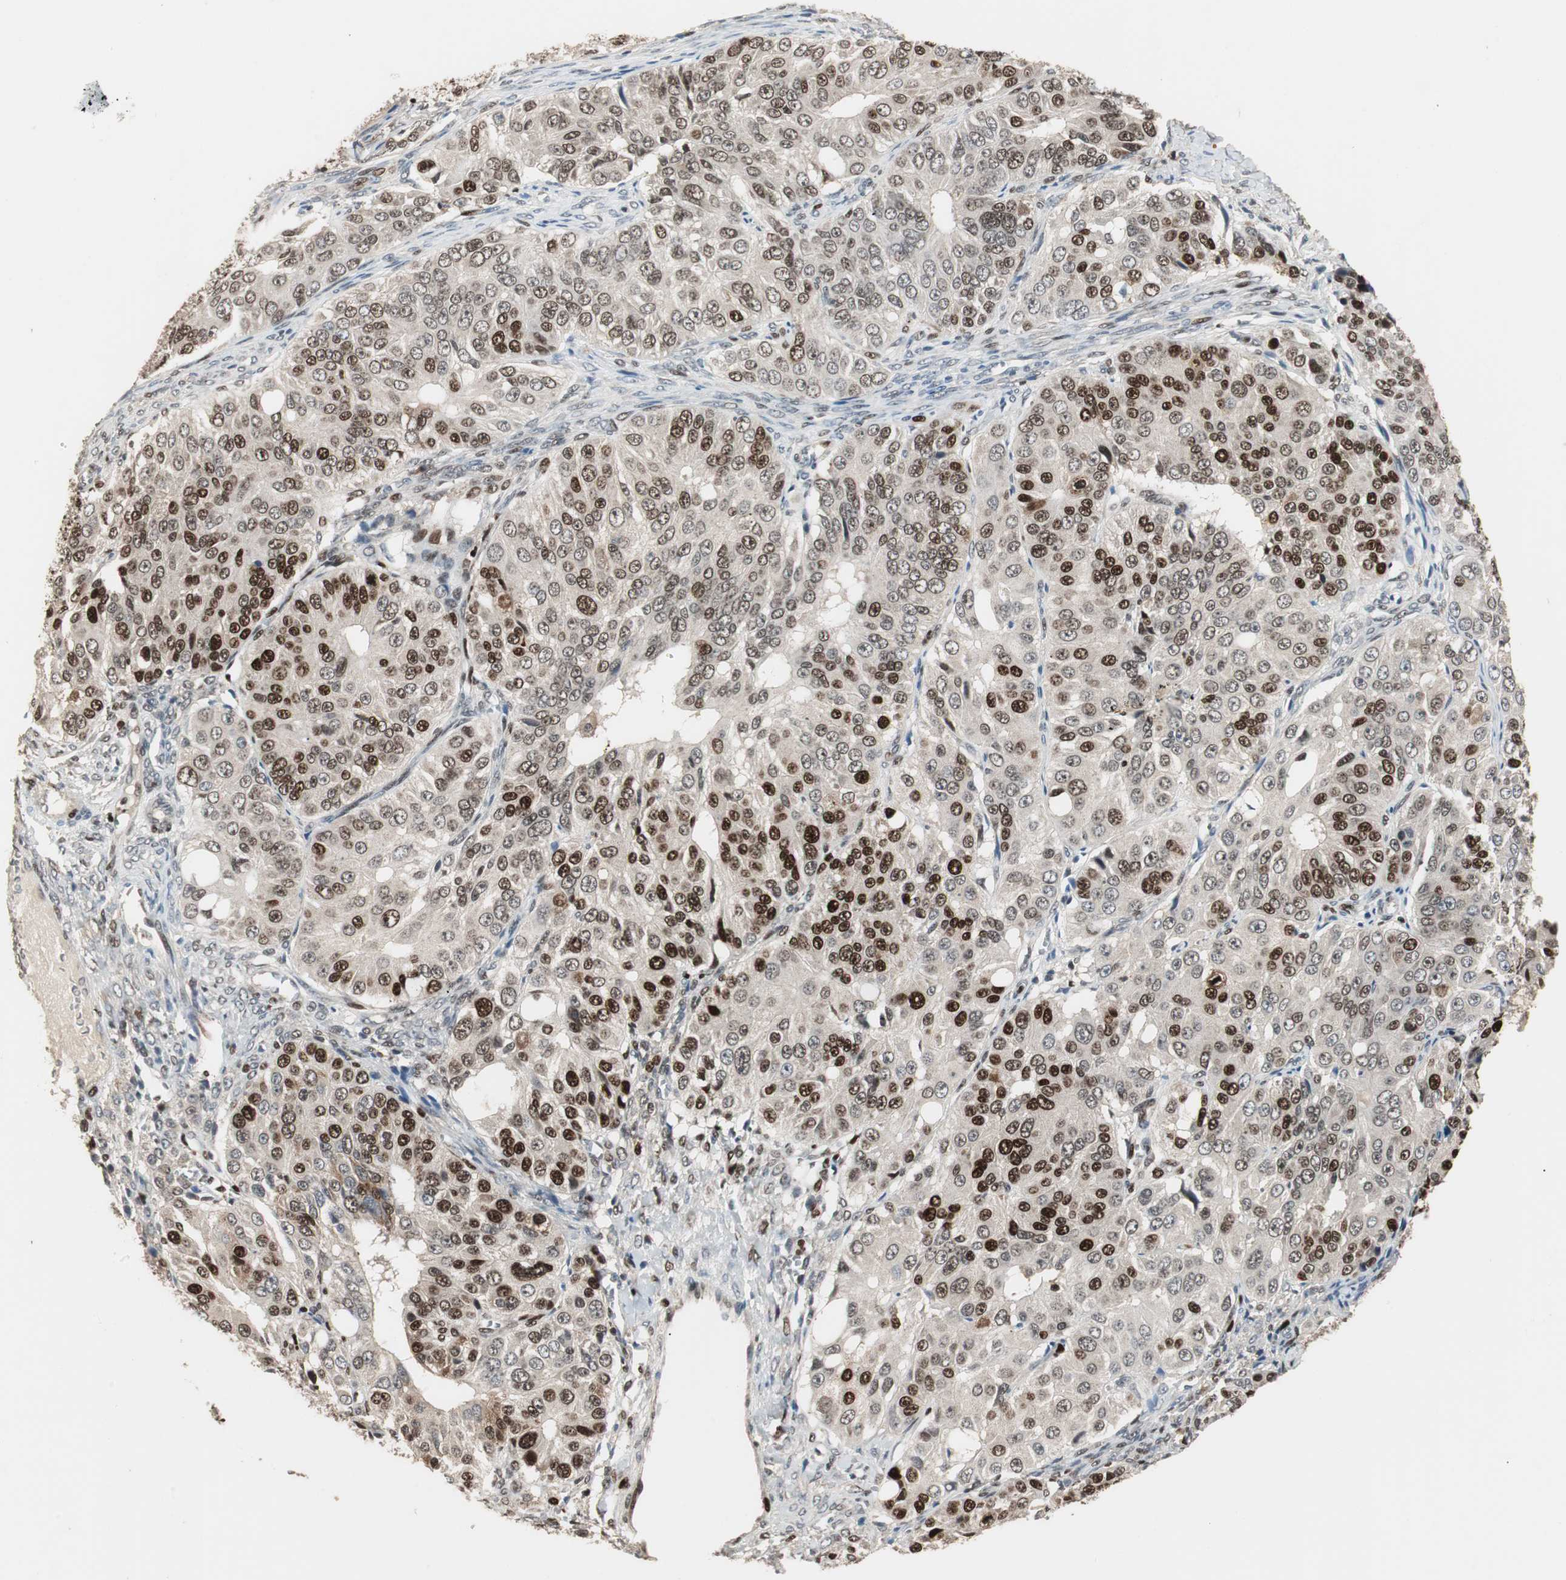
{"staining": {"intensity": "strong", "quantity": "25%-75%", "location": "nuclear"}, "tissue": "ovarian cancer", "cell_type": "Tumor cells", "image_type": "cancer", "snomed": [{"axis": "morphology", "description": "Carcinoma, endometroid"}, {"axis": "topography", "description": "Ovary"}], "caption": "A high-resolution photomicrograph shows immunohistochemistry (IHC) staining of ovarian cancer, which shows strong nuclear staining in about 25%-75% of tumor cells.", "gene": "FEN1", "patient": {"sex": "female", "age": 51}}